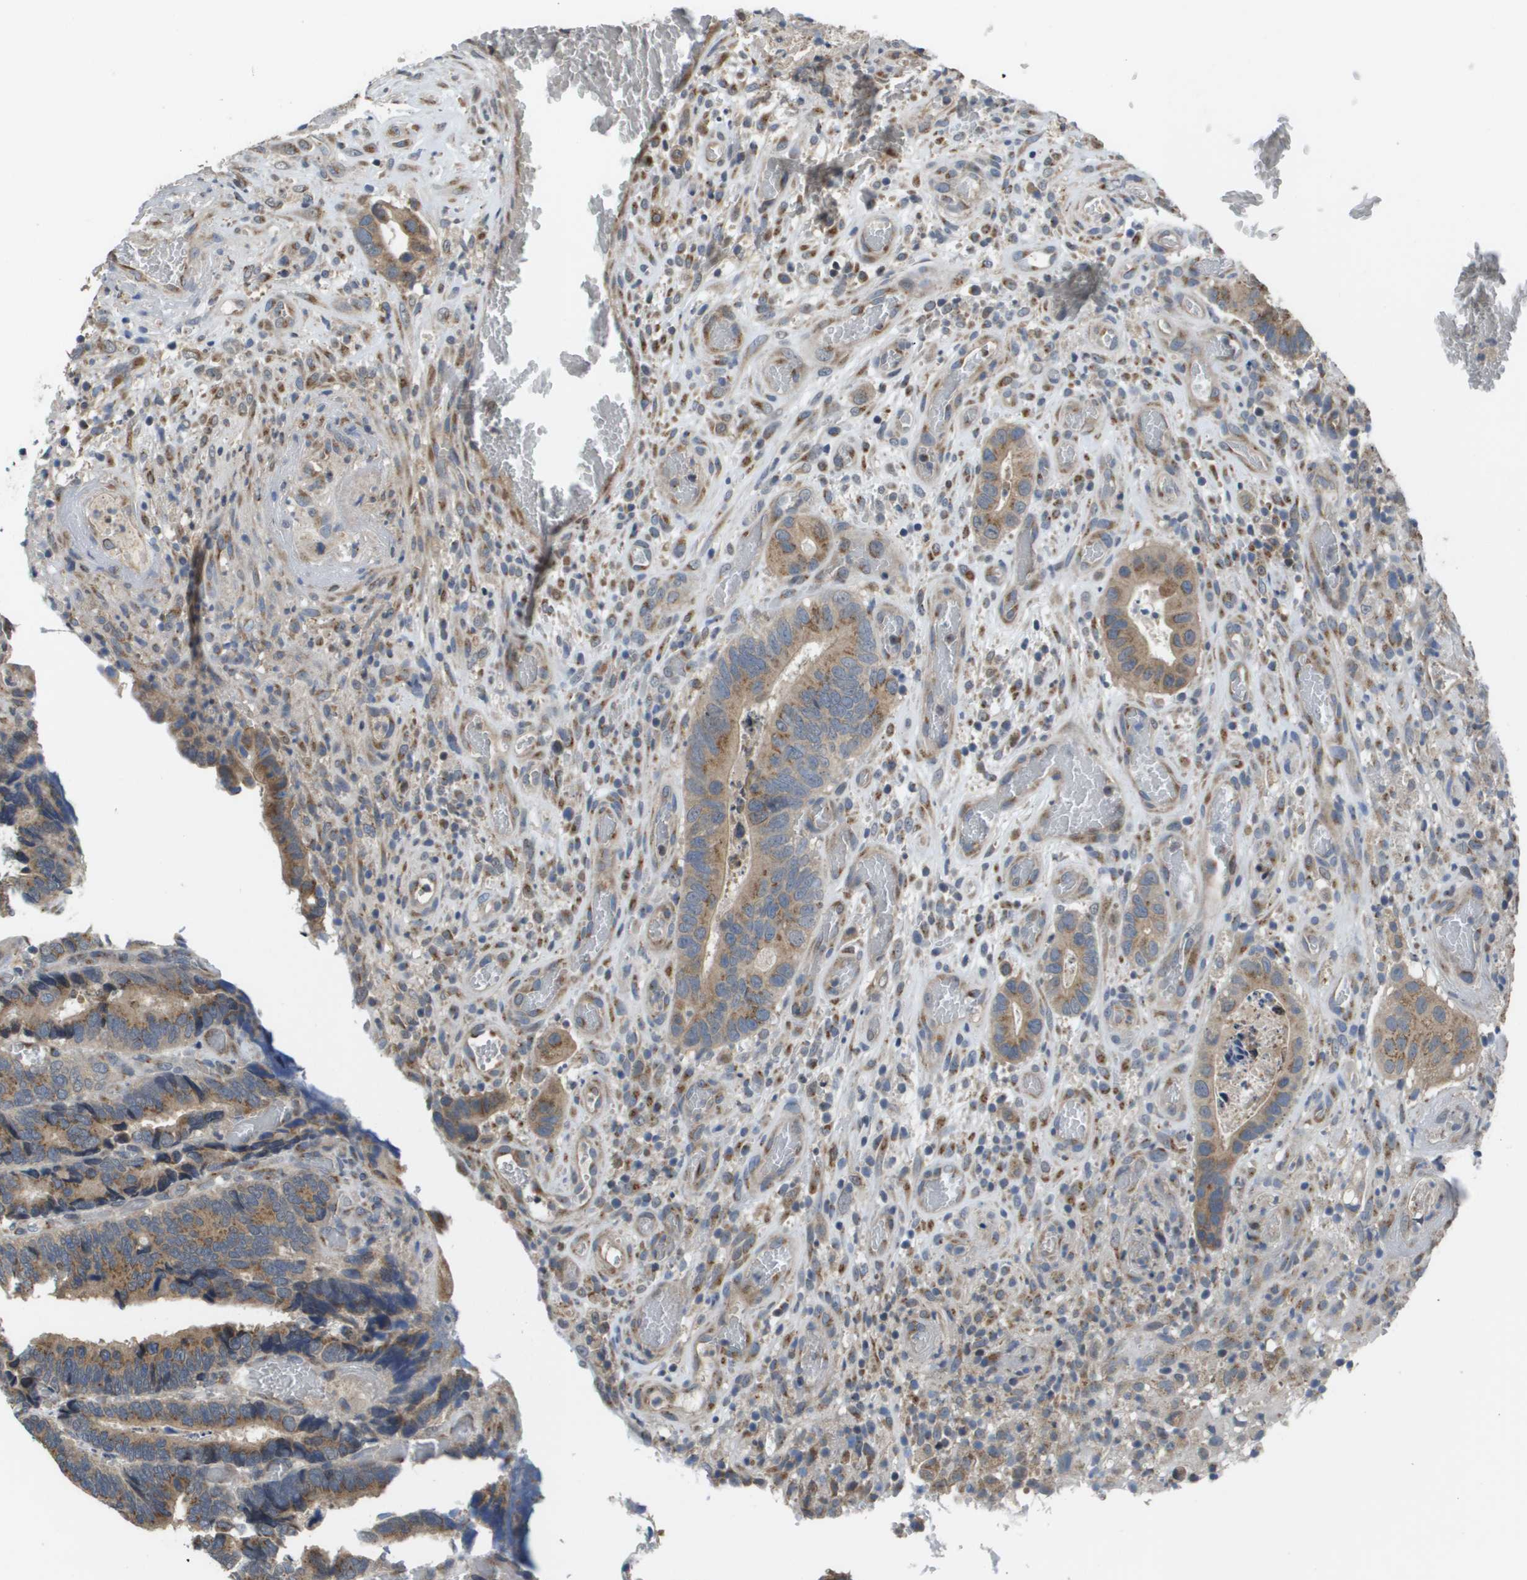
{"staining": {"intensity": "moderate", "quantity": ">75%", "location": "cytoplasmic/membranous"}, "tissue": "colorectal cancer", "cell_type": "Tumor cells", "image_type": "cancer", "snomed": [{"axis": "morphology", "description": "Adenocarcinoma, NOS"}, {"axis": "topography", "description": "Colon"}], "caption": "Colorectal adenocarcinoma stained with immunohistochemistry (IHC) exhibits moderate cytoplasmic/membranous positivity in approximately >75% of tumor cells. (DAB IHC, brown staining for protein, blue staining for nuclei).", "gene": "PCK1", "patient": {"sex": "male", "age": 72}}